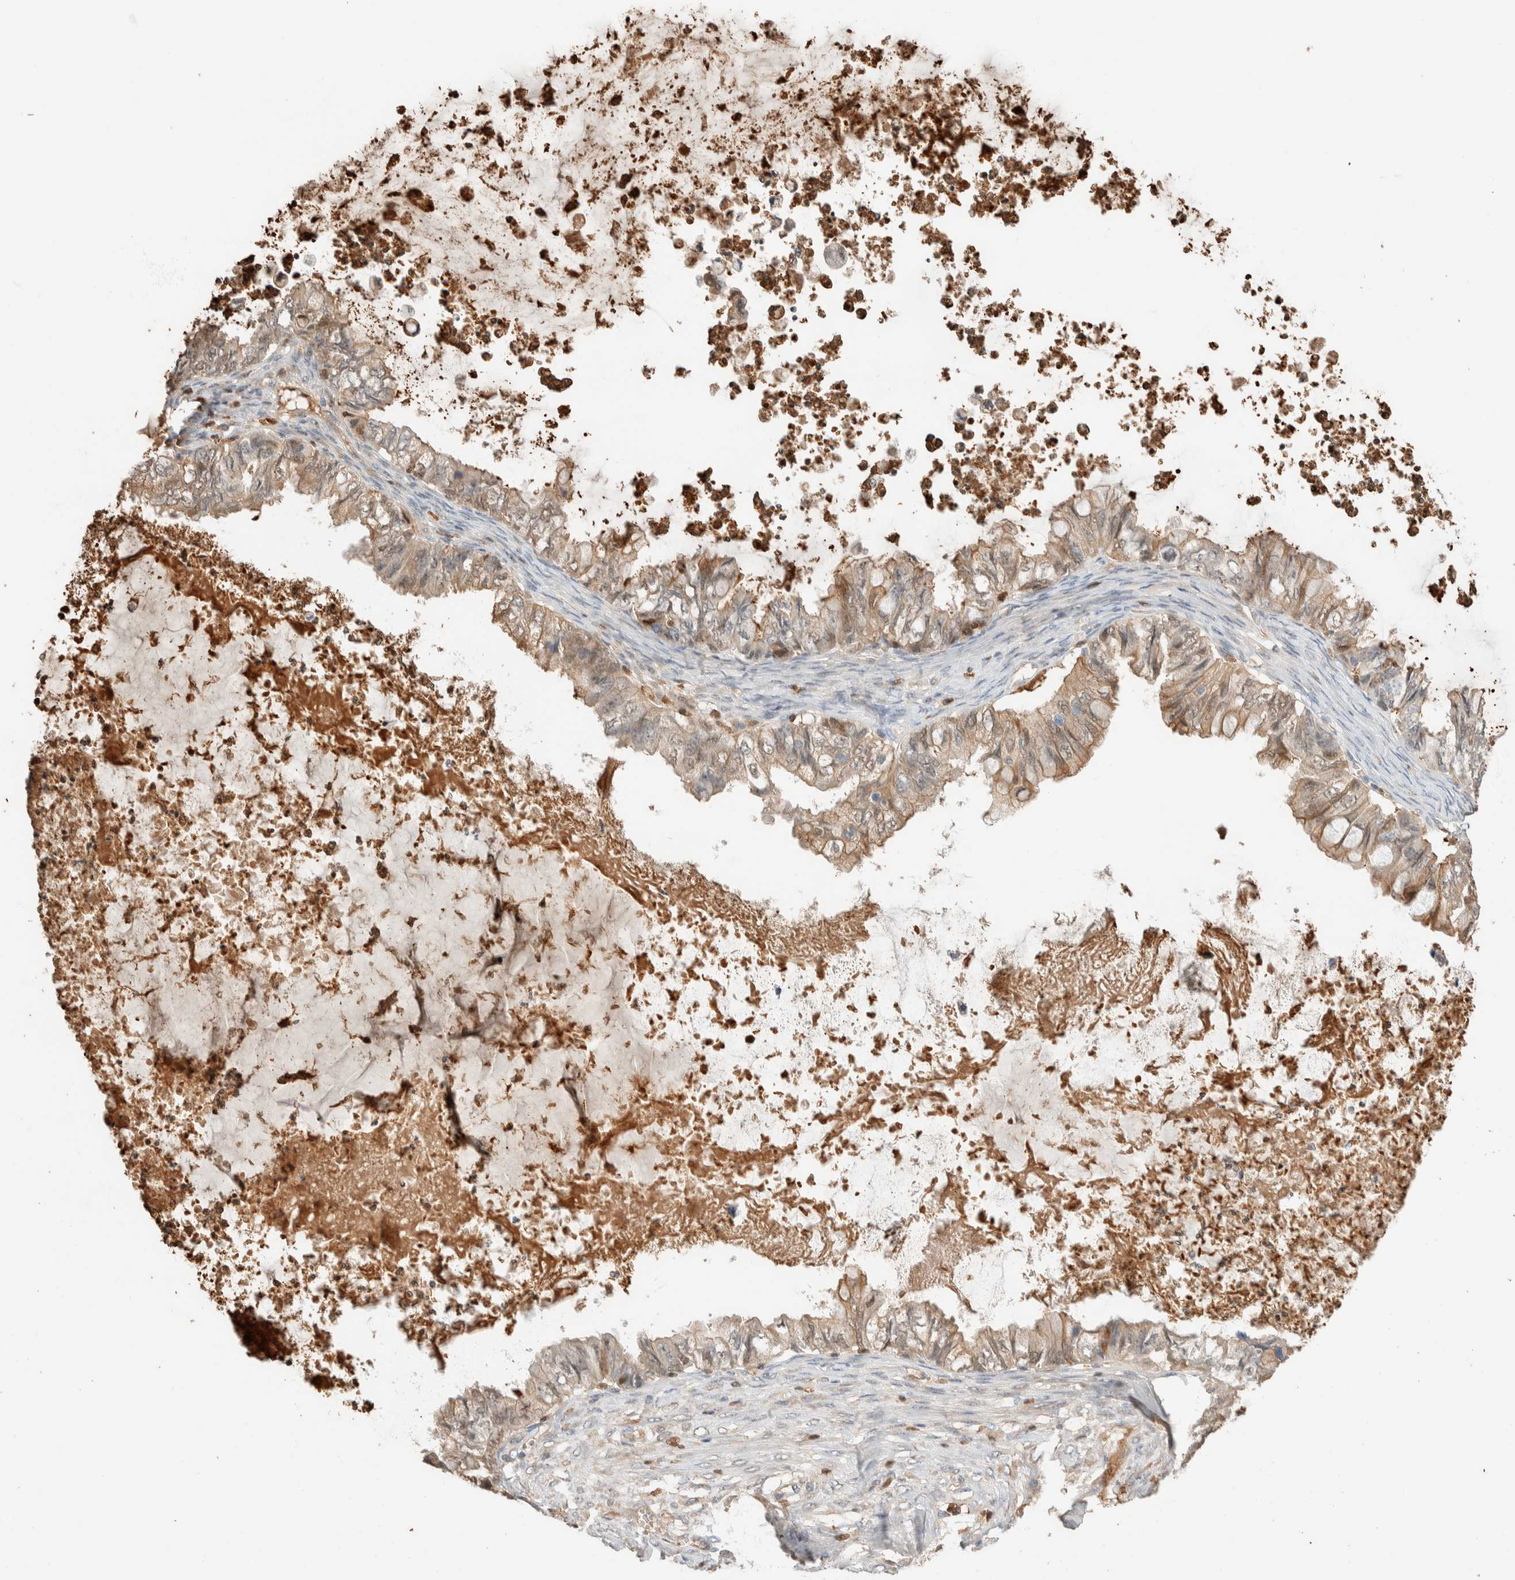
{"staining": {"intensity": "weak", "quantity": "25%-75%", "location": "cytoplasmic/membranous"}, "tissue": "ovarian cancer", "cell_type": "Tumor cells", "image_type": "cancer", "snomed": [{"axis": "morphology", "description": "Cystadenocarcinoma, mucinous, NOS"}, {"axis": "topography", "description": "Ovary"}], "caption": "Mucinous cystadenocarcinoma (ovarian) stained with a protein marker demonstrates weak staining in tumor cells.", "gene": "SETD4", "patient": {"sex": "female", "age": 80}}